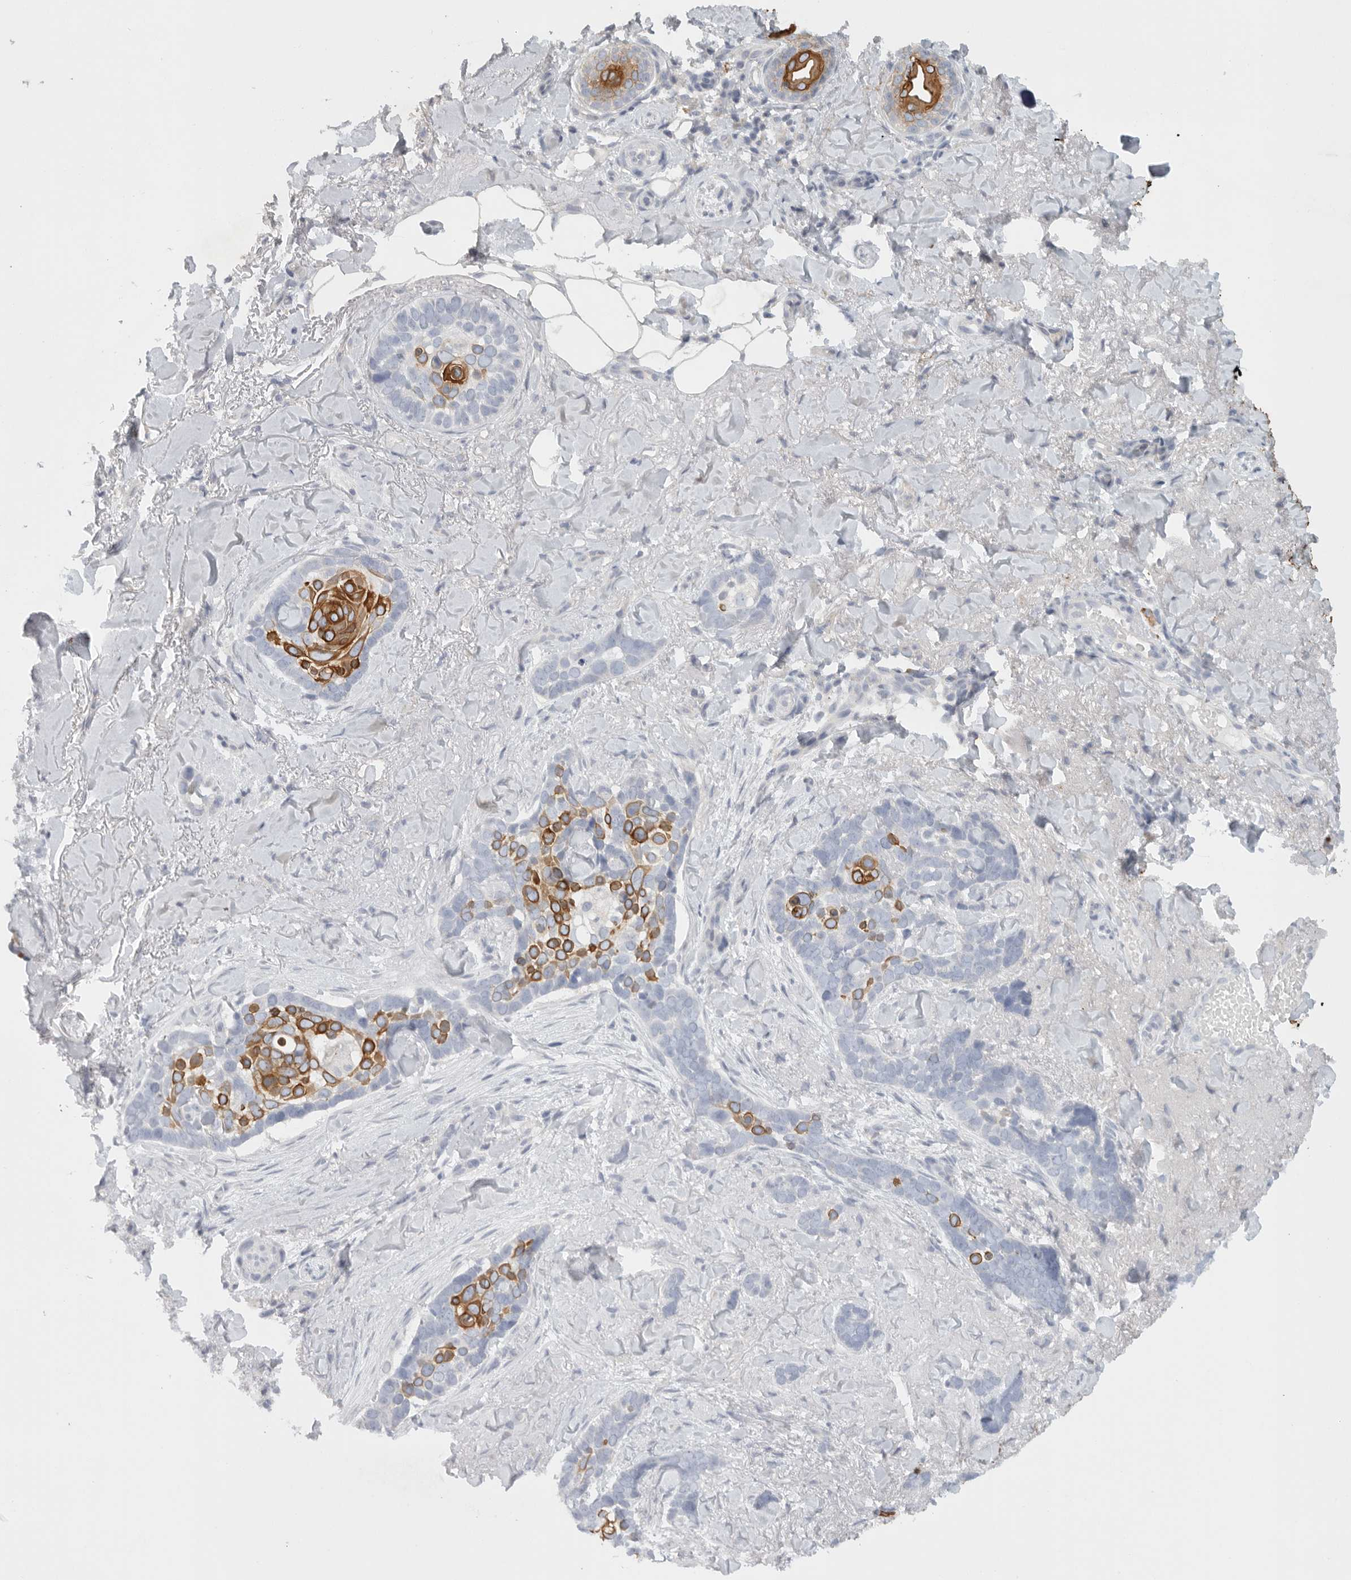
{"staining": {"intensity": "strong", "quantity": "25%-75%", "location": "cytoplasmic/membranous"}, "tissue": "skin cancer", "cell_type": "Tumor cells", "image_type": "cancer", "snomed": [{"axis": "morphology", "description": "Basal cell carcinoma"}, {"axis": "topography", "description": "Skin"}], "caption": "A high-resolution photomicrograph shows immunohistochemistry staining of basal cell carcinoma (skin), which demonstrates strong cytoplasmic/membranous staining in about 25%-75% of tumor cells.", "gene": "TMEM69", "patient": {"sex": "female", "age": 82}}